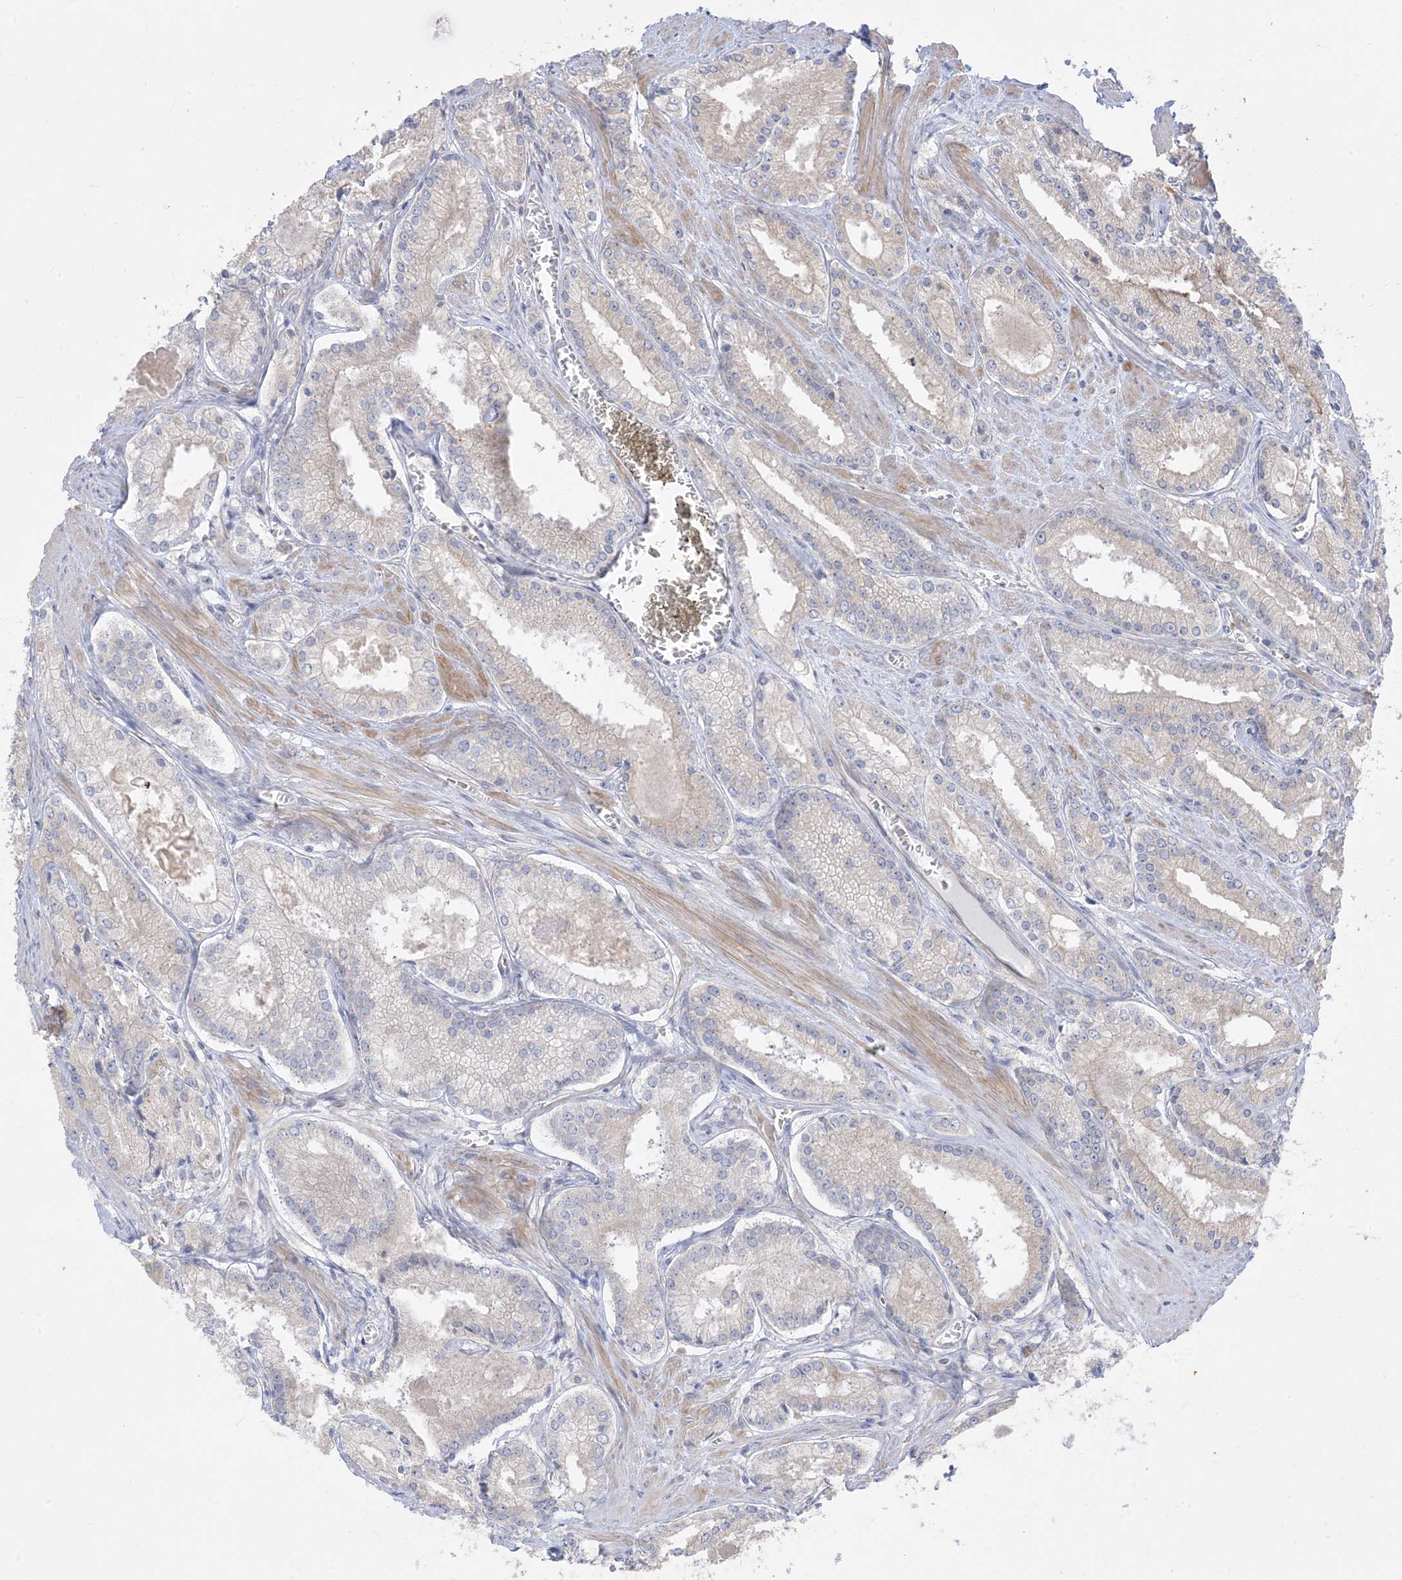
{"staining": {"intensity": "weak", "quantity": "25%-75%", "location": "cytoplasmic/membranous"}, "tissue": "prostate cancer", "cell_type": "Tumor cells", "image_type": "cancer", "snomed": [{"axis": "morphology", "description": "Adenocarcinoma, Low grade"}, {"axis": "topography", "description": "Prostate"}], "caption": "Immunohistochemistry (IHC) (DAB) staining of prostate cancer exhibits weak cytoplasmic/membranous protein staining in about 25%-75% of tumor cells.", "gene": "ARHGEF9", "patient": {"sex": "male", "age": 54}}